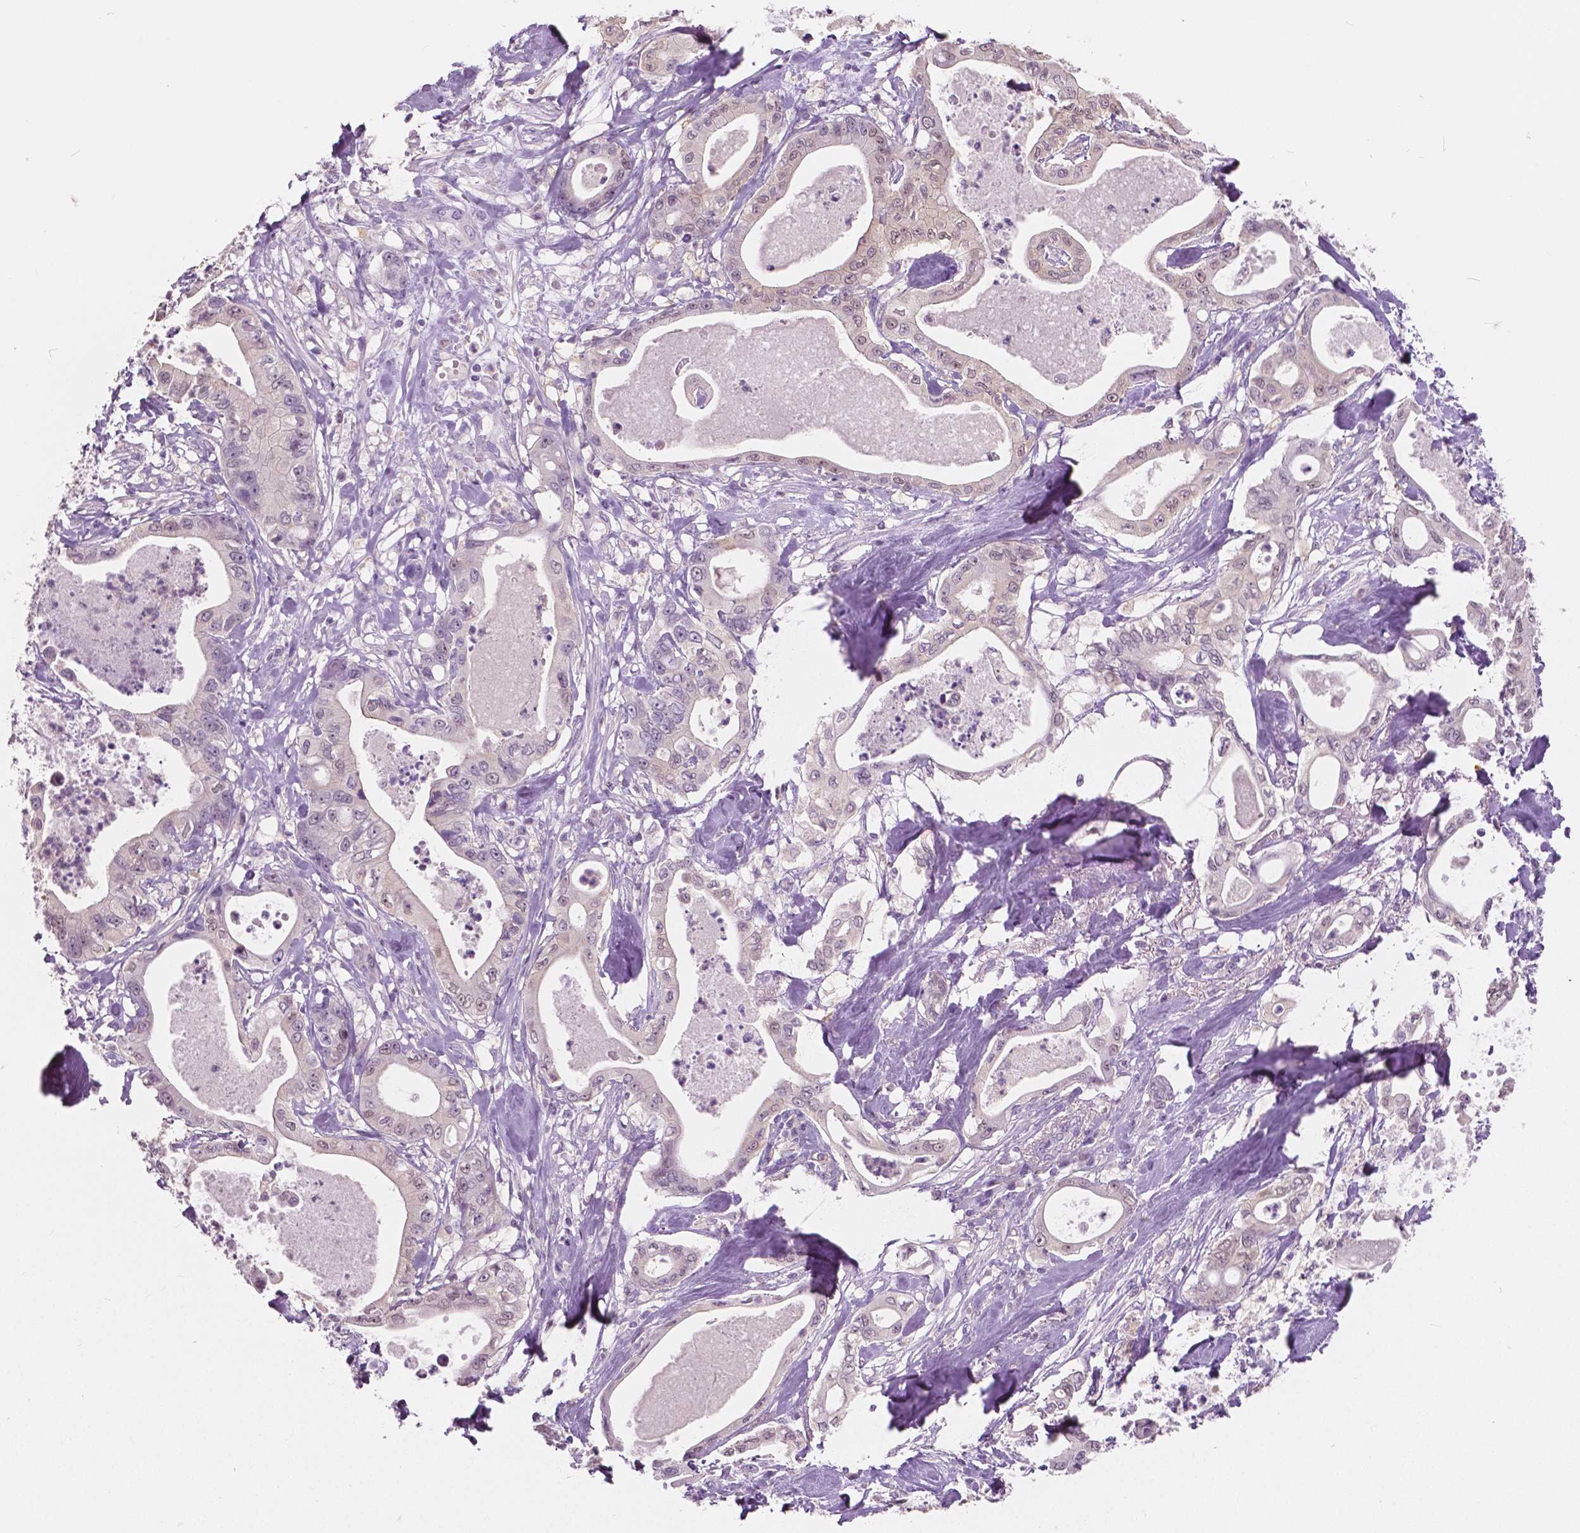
{"staining": {"intensity": "weak", "quantity": "<25%", "location": "nuclear"}, "tissue": "pancreatic cancer", "cell_type": "Tumor cells", "image_type": "cancer", "snomed": [{"axis": "morphology", "description": "Adenocarcinoma, NOS"}, {"axis": "topography", "description": "Pancreas"}], "caption": "A high-resolution photomicrograph shows immunohistochemistry staining of pancreatic cancer, which reveals no significant expression in tumor cells.", "gene": "TKFC", "patient": {"sex": "male", "age": 71}}